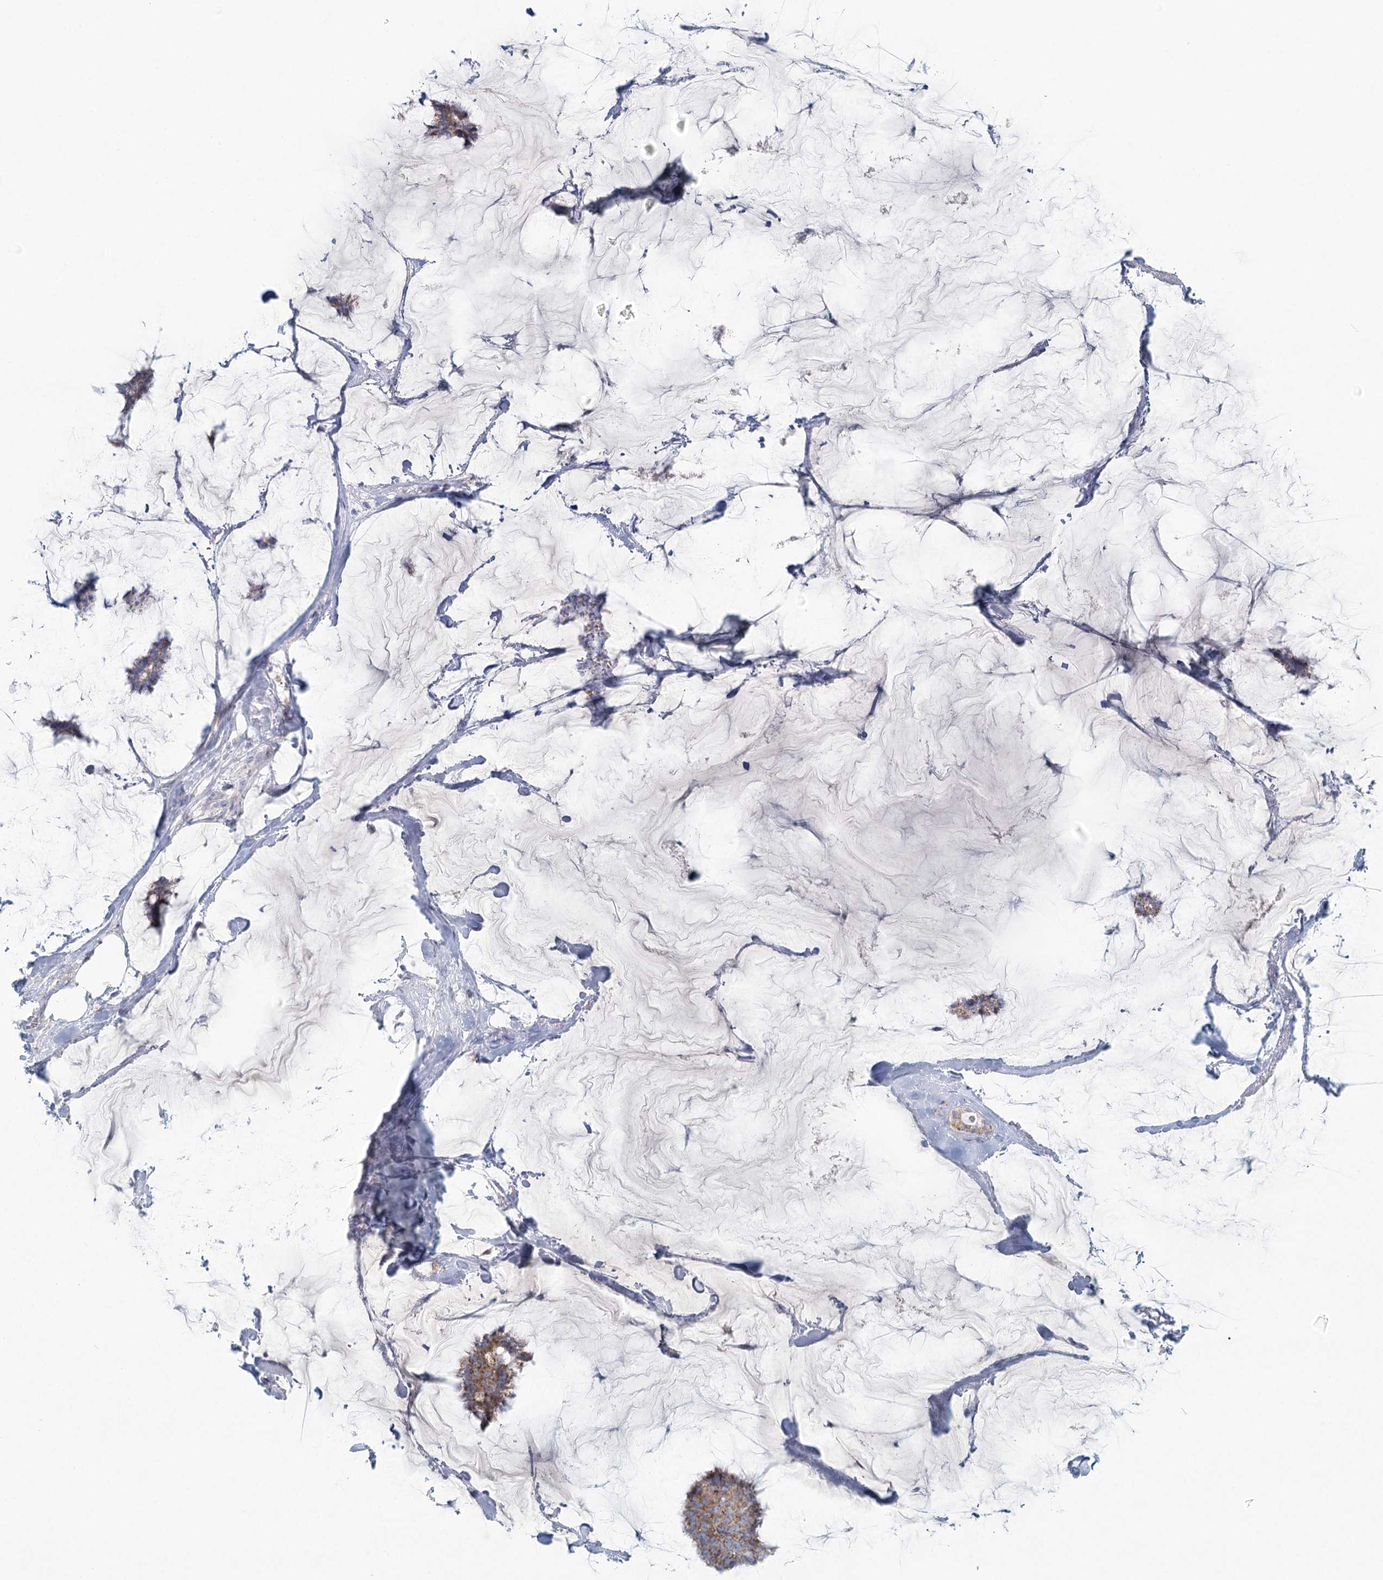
{"staining": {"intensity": "moderate", "quantity": ">75%", "location": "cytoplasmic/membranous"}, "tissue": "breast cancer", "cell_type": "Tumor cells", "image_type": "cancer", "snomed": [{"axis": "morphology", "description": "Duct carcinoma"}, {"axis": "topography", "description": "Breast"}], "caption": "DAB (3,3'-diaminobenzidine) immunohistochemical staining of breast cancer (infiltrating ductal carcinoma) displays moderate cytoplasmic/membranous protein expression in approximately >75% of tumor cells.", "gene": "BPHL", "patient": {"sex": "female", "age": 93}}